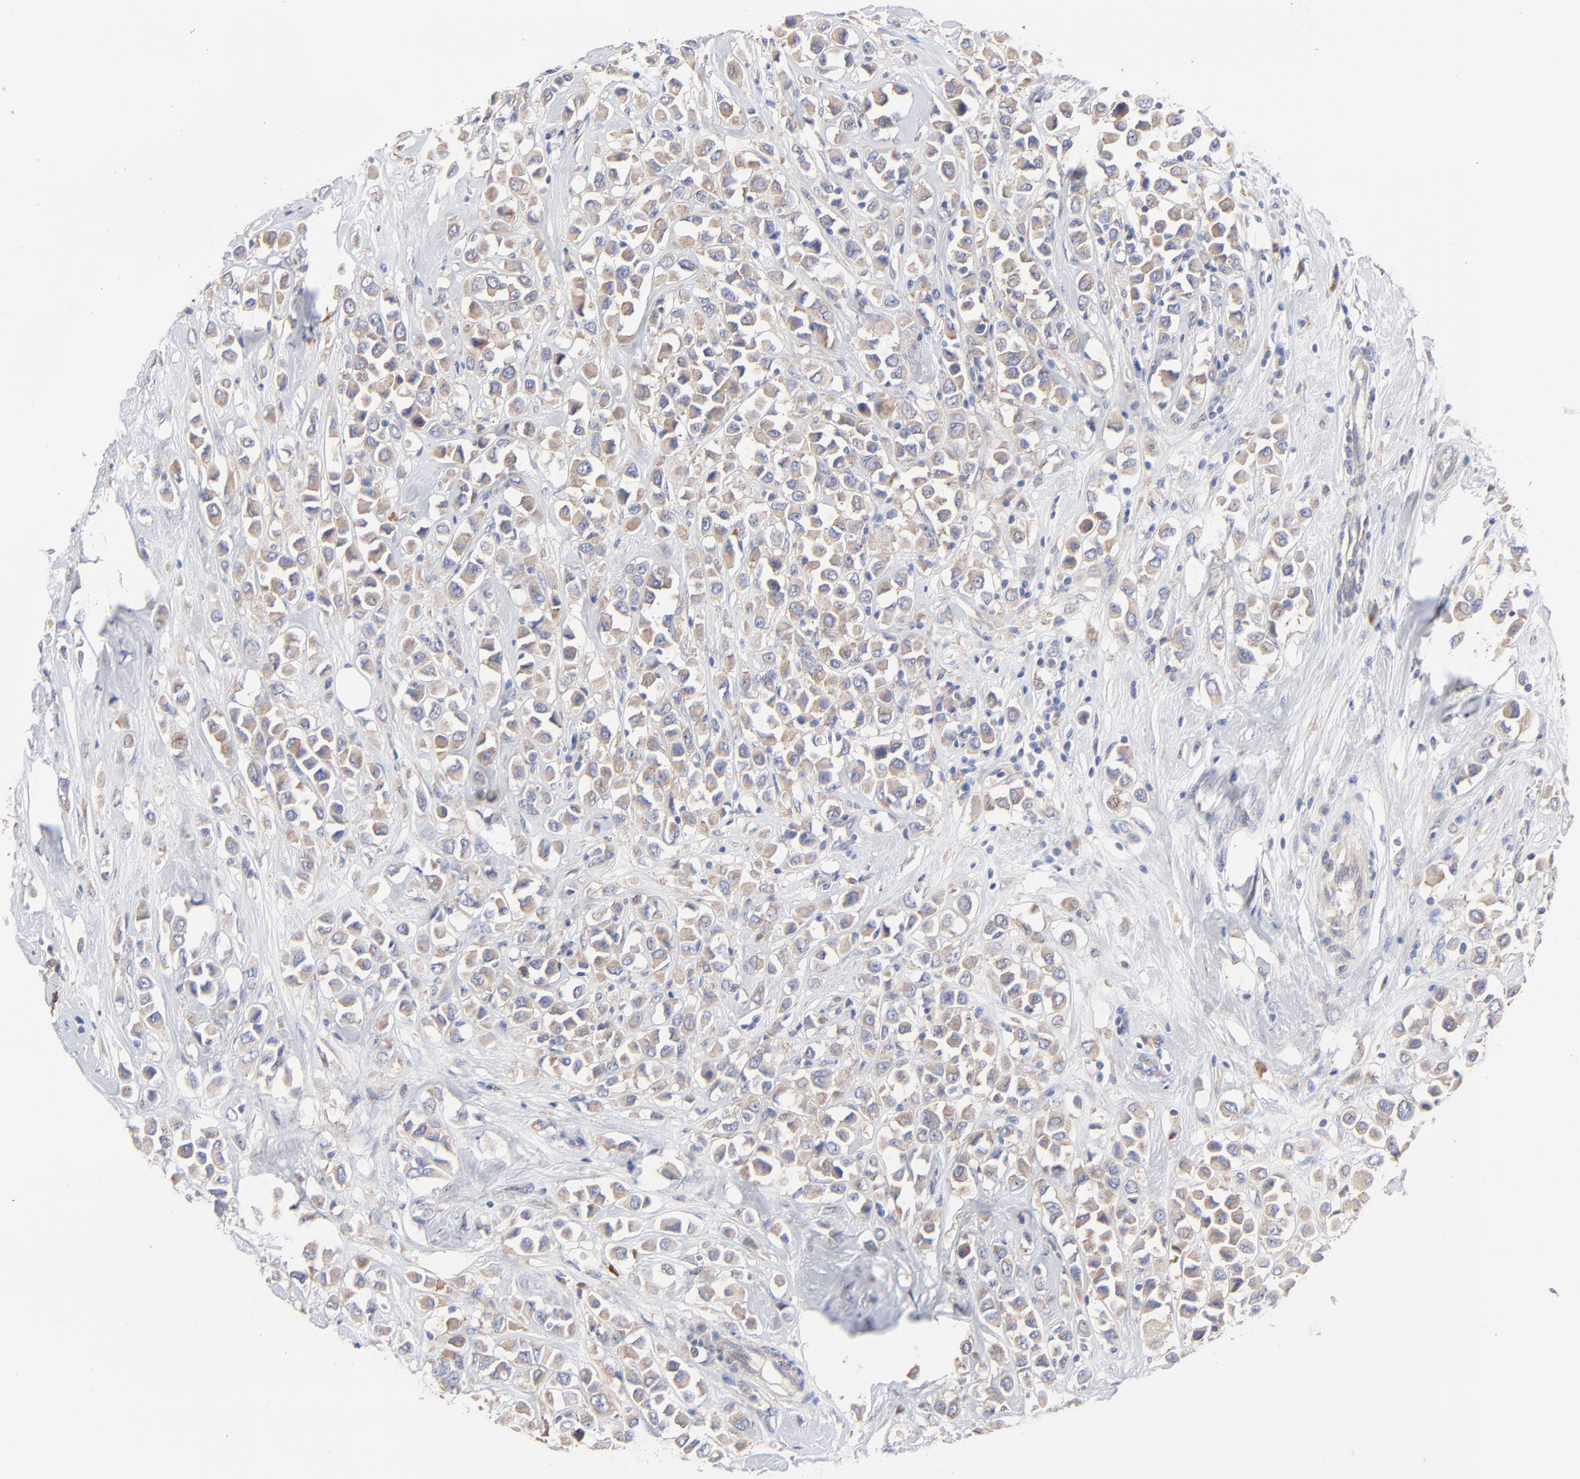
{"staining": {"intensity": "moderate", "quantity": "25%-75%", "location": "cytoplasmic/membranous"}, "tissue": "breast cancer", "cell_type": "Tumor cells", "image_type": "cancer", "snomed": [{"axis": "morphology", "description": "Duct carcinoma"}, {"axis": "topography", "description": "Breast"}], "caption": "This is a photomicrograph of IHC staining of breast cancer (intraductal carcinoma), which shows moderate staining in the cytoplasmic/membranous of tumor cells.", "gene": "PPFIBP2", "patient": {"sex": "female", "age": 61}}